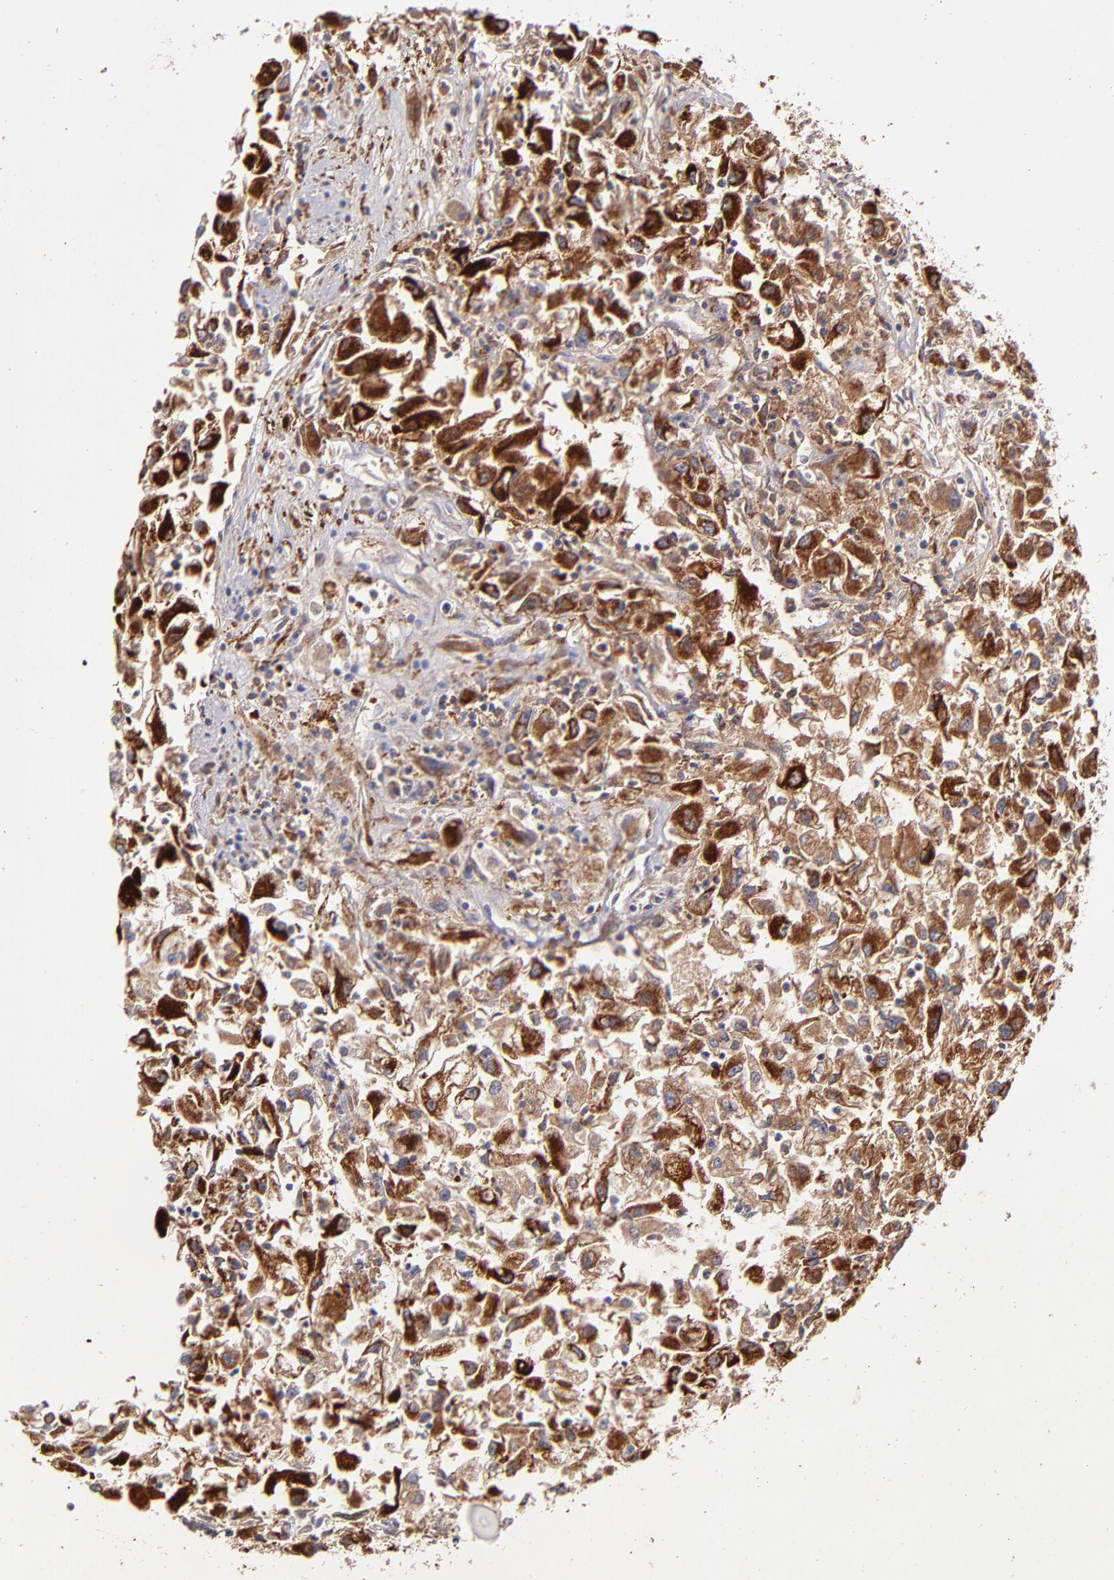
{"staining": {"intensity": "strong", "quantity": ">75%", "location": "cytoplasmic/membranous"}, "tissue": "renal cancer", "cell_type": "Tumor cells", "image_type": "cancer", "snomed": [{"axis": "morphology", "description": "Adenocarcinoma, NOS"}, {"axis": "topography", "description": "Kidney"}], "caption": "This histopathology image displays immunohistochemistry staining of renal cancer, with high strong cytoplasmic/membranous positivity in about >75% of tumor cells.", "gene": "GLDC", "patient": {"sex": "male", "age": 59}}